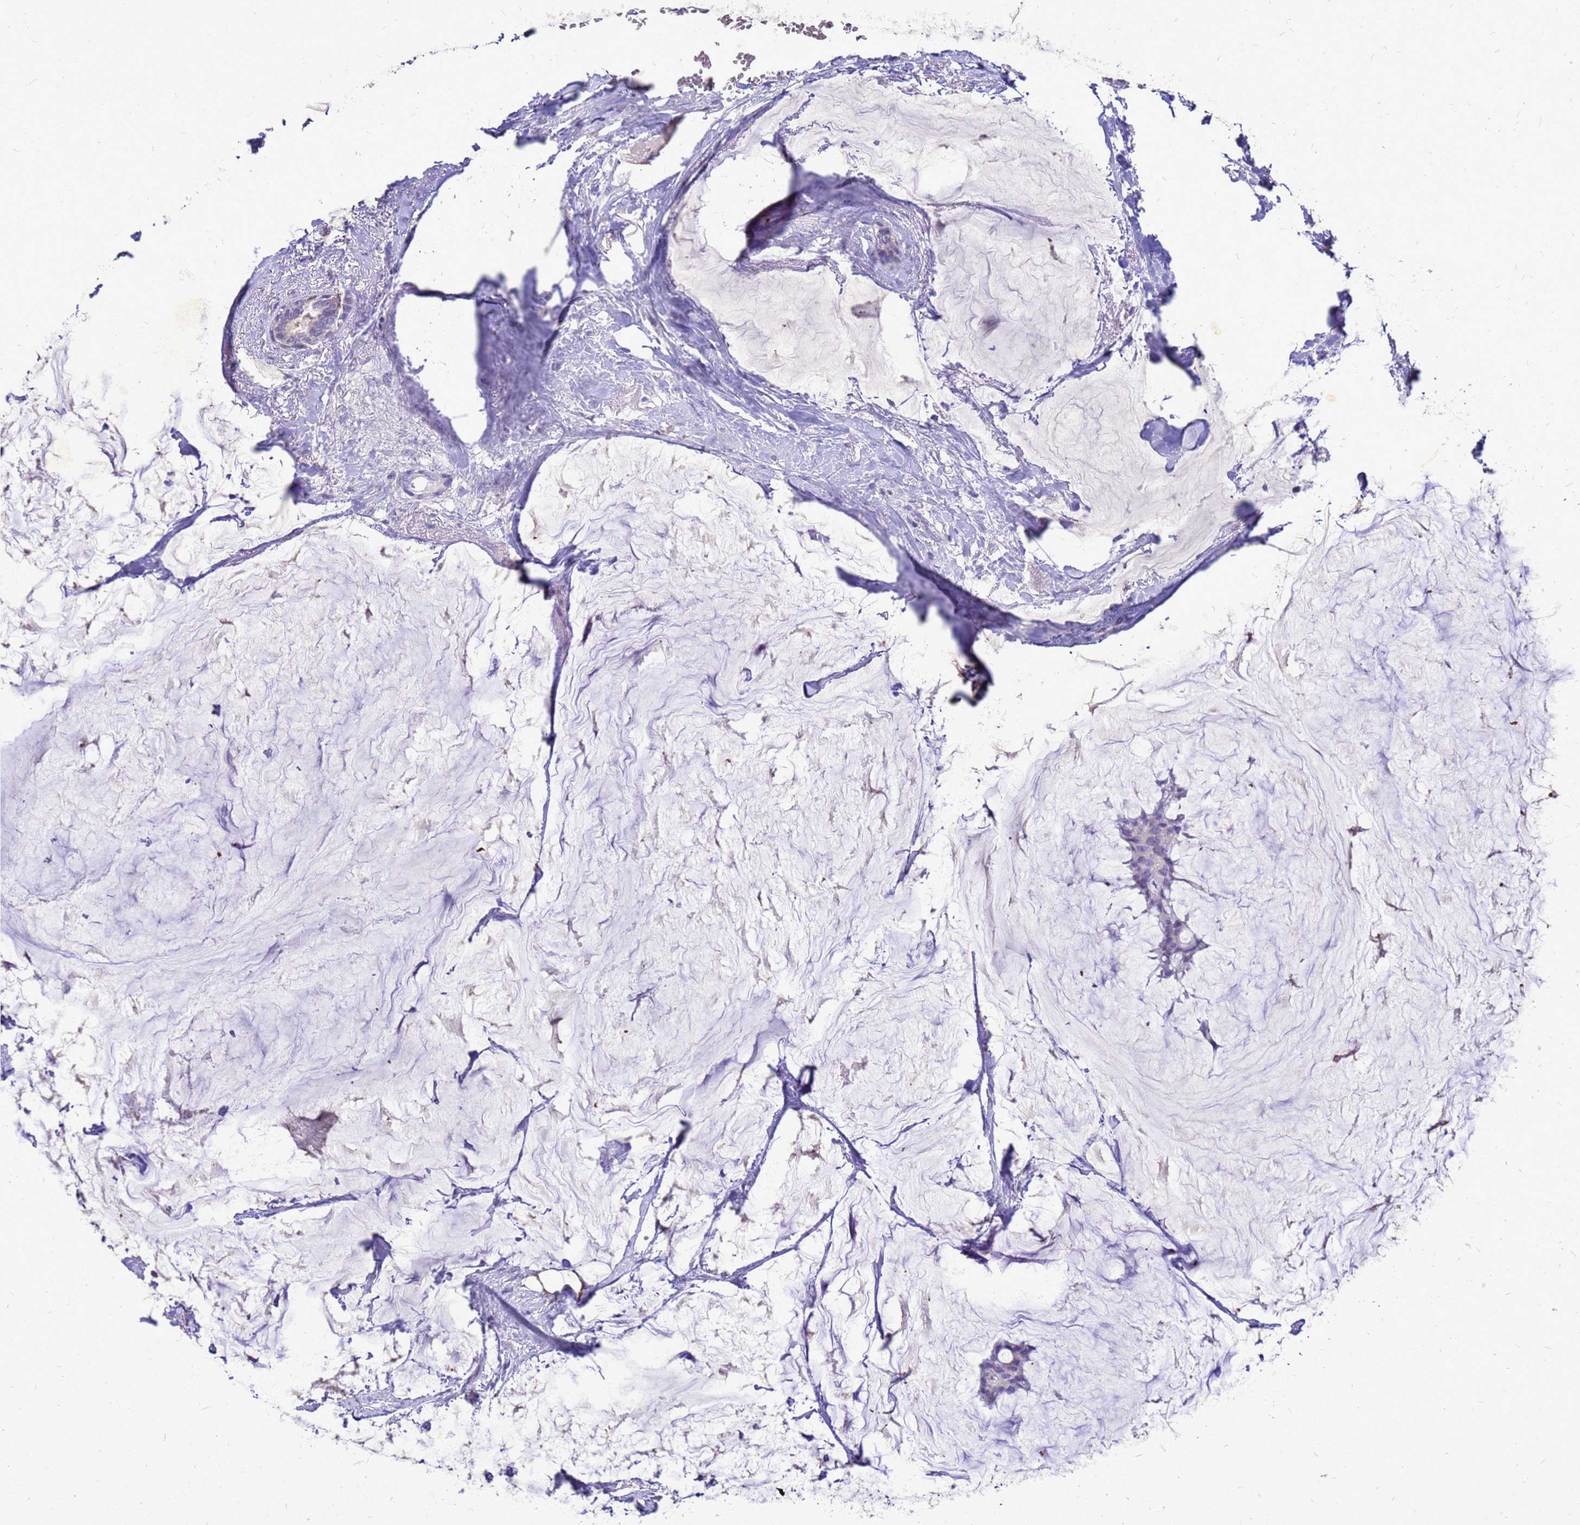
{"staining": {"intensity": "weak", "quantity": "<25%", "location": "cytoplasmic/membranous"}, "tissue": "breast cancer", "cell_type": "Tumor cells", "image_type": "cancer", "snomed": [{"axis": "morphology", "description": "Duct carcinoma"}, {"axis": "topography", "description": "Breast"}], "caption": "Immunohistochemistry micrograph of breast cancer stained for a protein (brown), which reveals no staining in tumor cells.", "gene": "AKR1C1", "patient": {"sex": "female", "age": 93}}